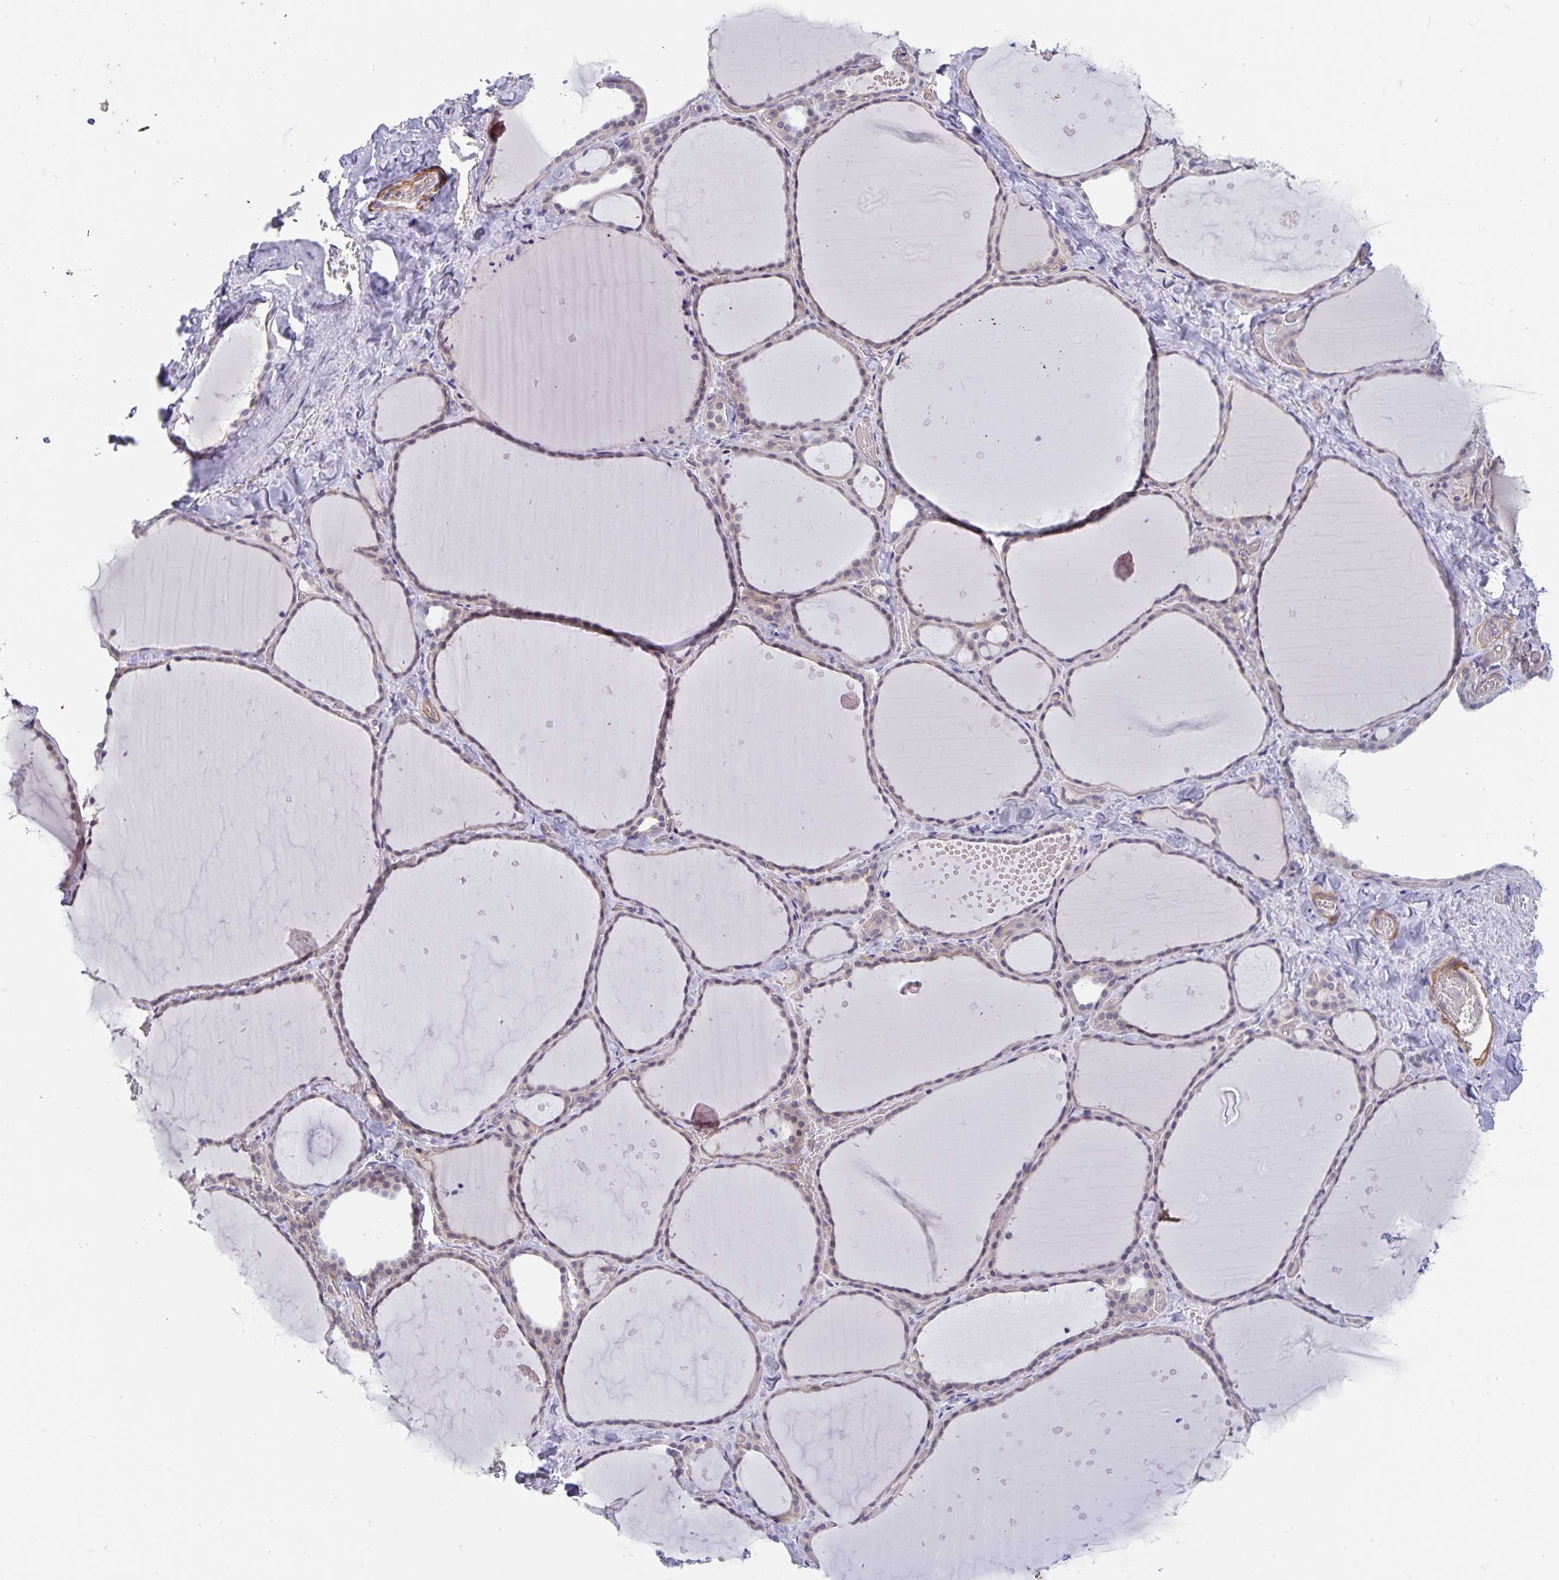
{"staining": {"intensity": "weak", "quantity": "25%-75%", "location": "cytoplasmic/membranous"}, "tissue": "thyroid gland", "cell_type": "Glandular cells", "image_type": "normal", "snomed": [{"axis": "morphology", "description": "Normal tissue, NOS"}, {"axis": "topography", "description": "Thyroid gland"}], "caption": "IHC photomicrograph of unremarkable thyroid gland: thyroid gland stained using immunohistochemistry reveals low levels of weak protein expression localized specifically in the cytoplasmic/membranous of glandular cells, appearing as a cytoplasmic/membranous brown color.", "gene": "BAG6", "patient": {"sex": "female", "age": 36}}